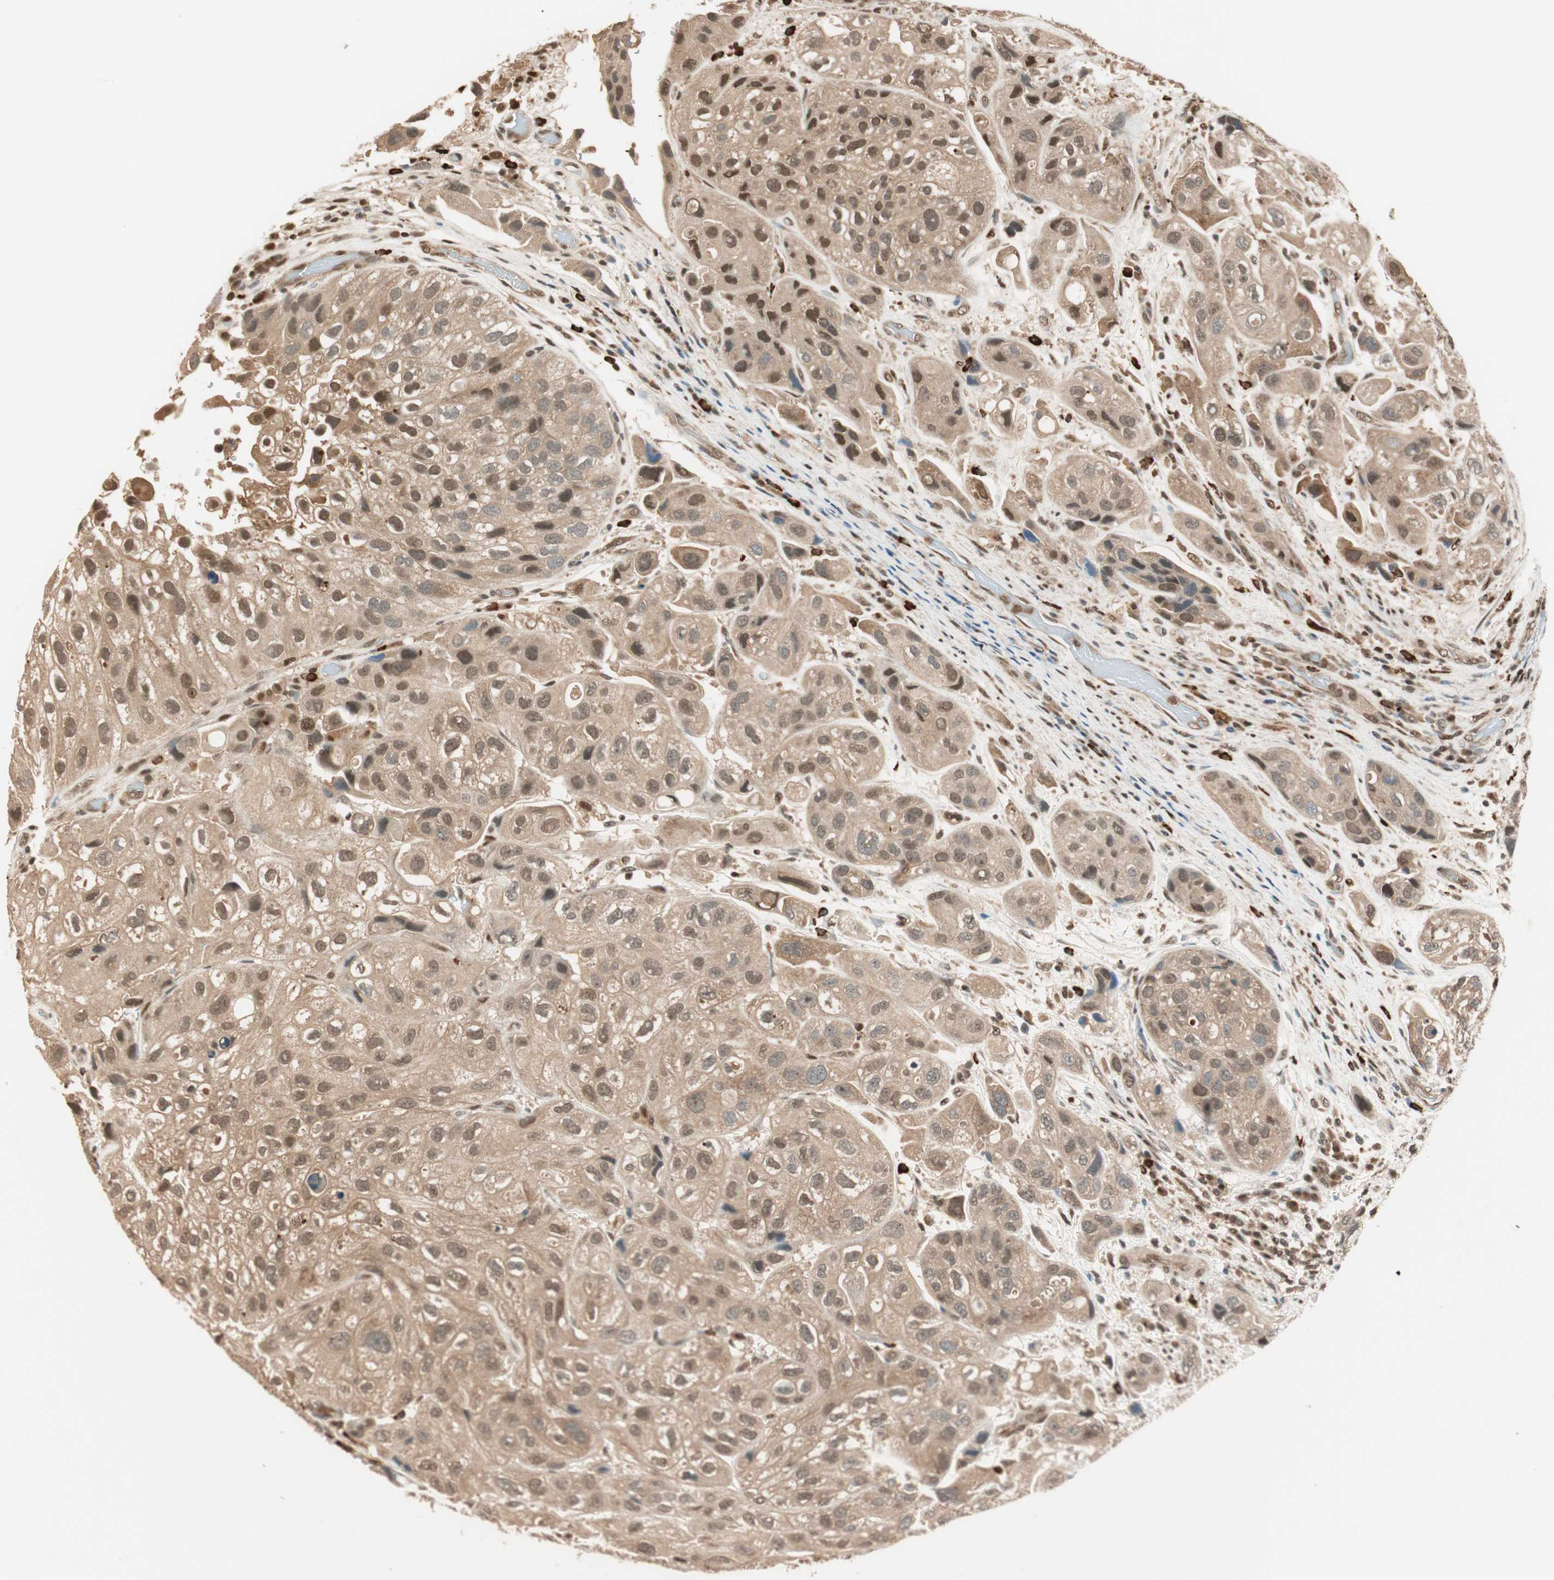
{"staining": {"intensity": "moderate", "quantity": ">75%", "location": "cytoplasmic/membranous,nuclear"}, "tissue": "urothelial cancer", "cell_type": "Tumor cells", "image_type": "cancer", "snomed": [{"axis": "morphology", "description": "Urothelial carcinoma, High grade"}, {"axis": "topography", "description": "Urinary bladder"}], "caption": "Tumor cells reveal moderate cytoplasmic/membranous and nuclear positivity in about >75% of cells in urothelial cancer.", "gene": "ZNF443", "patient": {"sex": "female", "age": 64}}